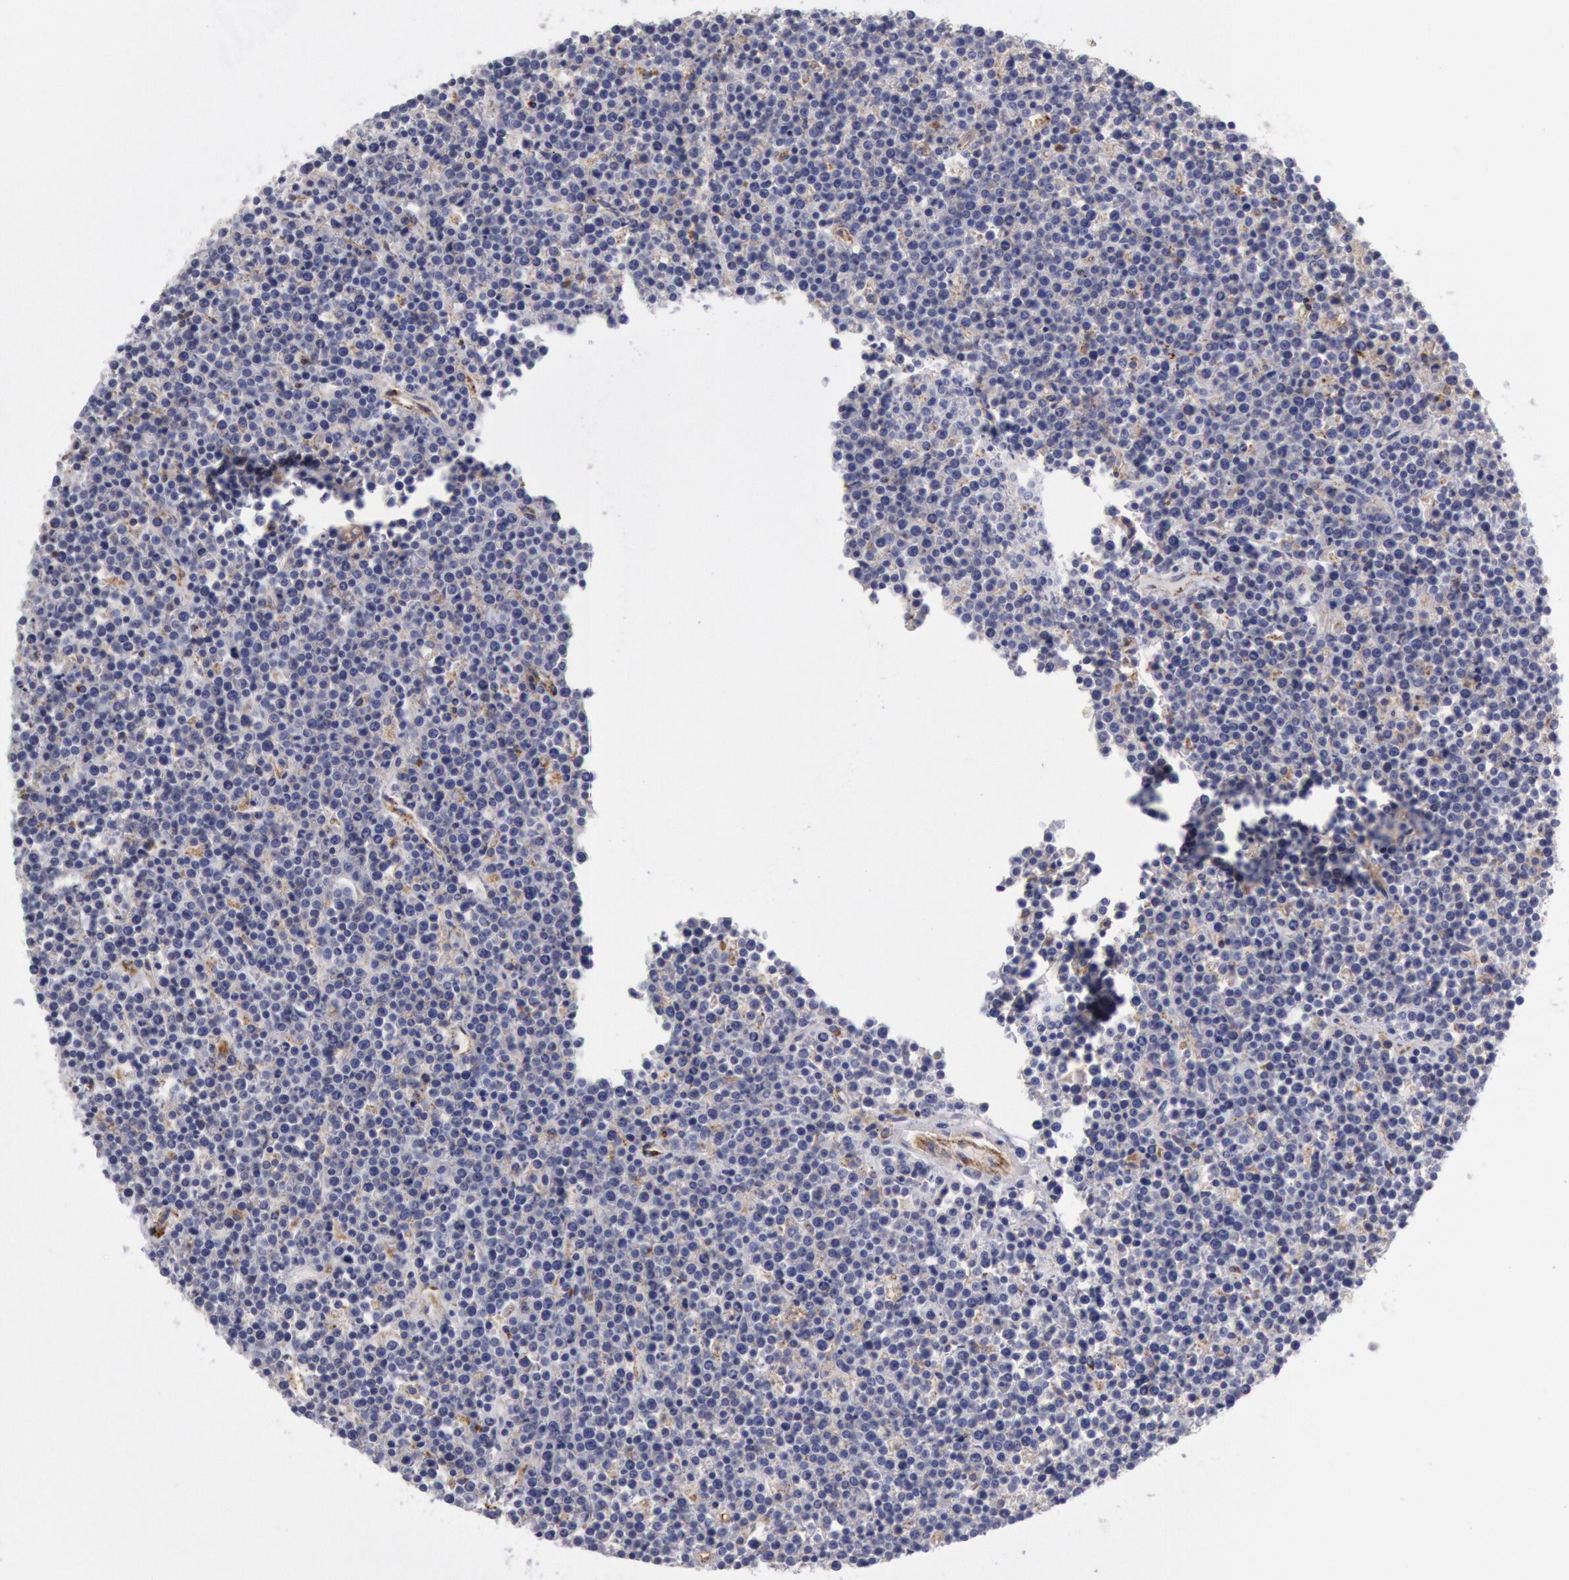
{"staining": {"intensity": "negative", "quantity": "none", "location": "none"}, "tissue": "lymphoma", "cell_type": "Tumor cells", "image_type": "cancer", "snomed": [{"axis": "morphology", "description": "Malignant lymphoma, non-Hodgkin's type, High grade"}, {"axis": "topography", "description": "Ovary"}], "caption": "An immunohistochemistry (IHC) photomicrograph of high-grade malignant lymphoma, non-Hodgkin's type is shown. There is no staining in tumor cells of high-grade malignant lymphoma, non-Hodgkin's type.", "gene": "FLOT1", "patient": {"sex": "female", "age": 56}}